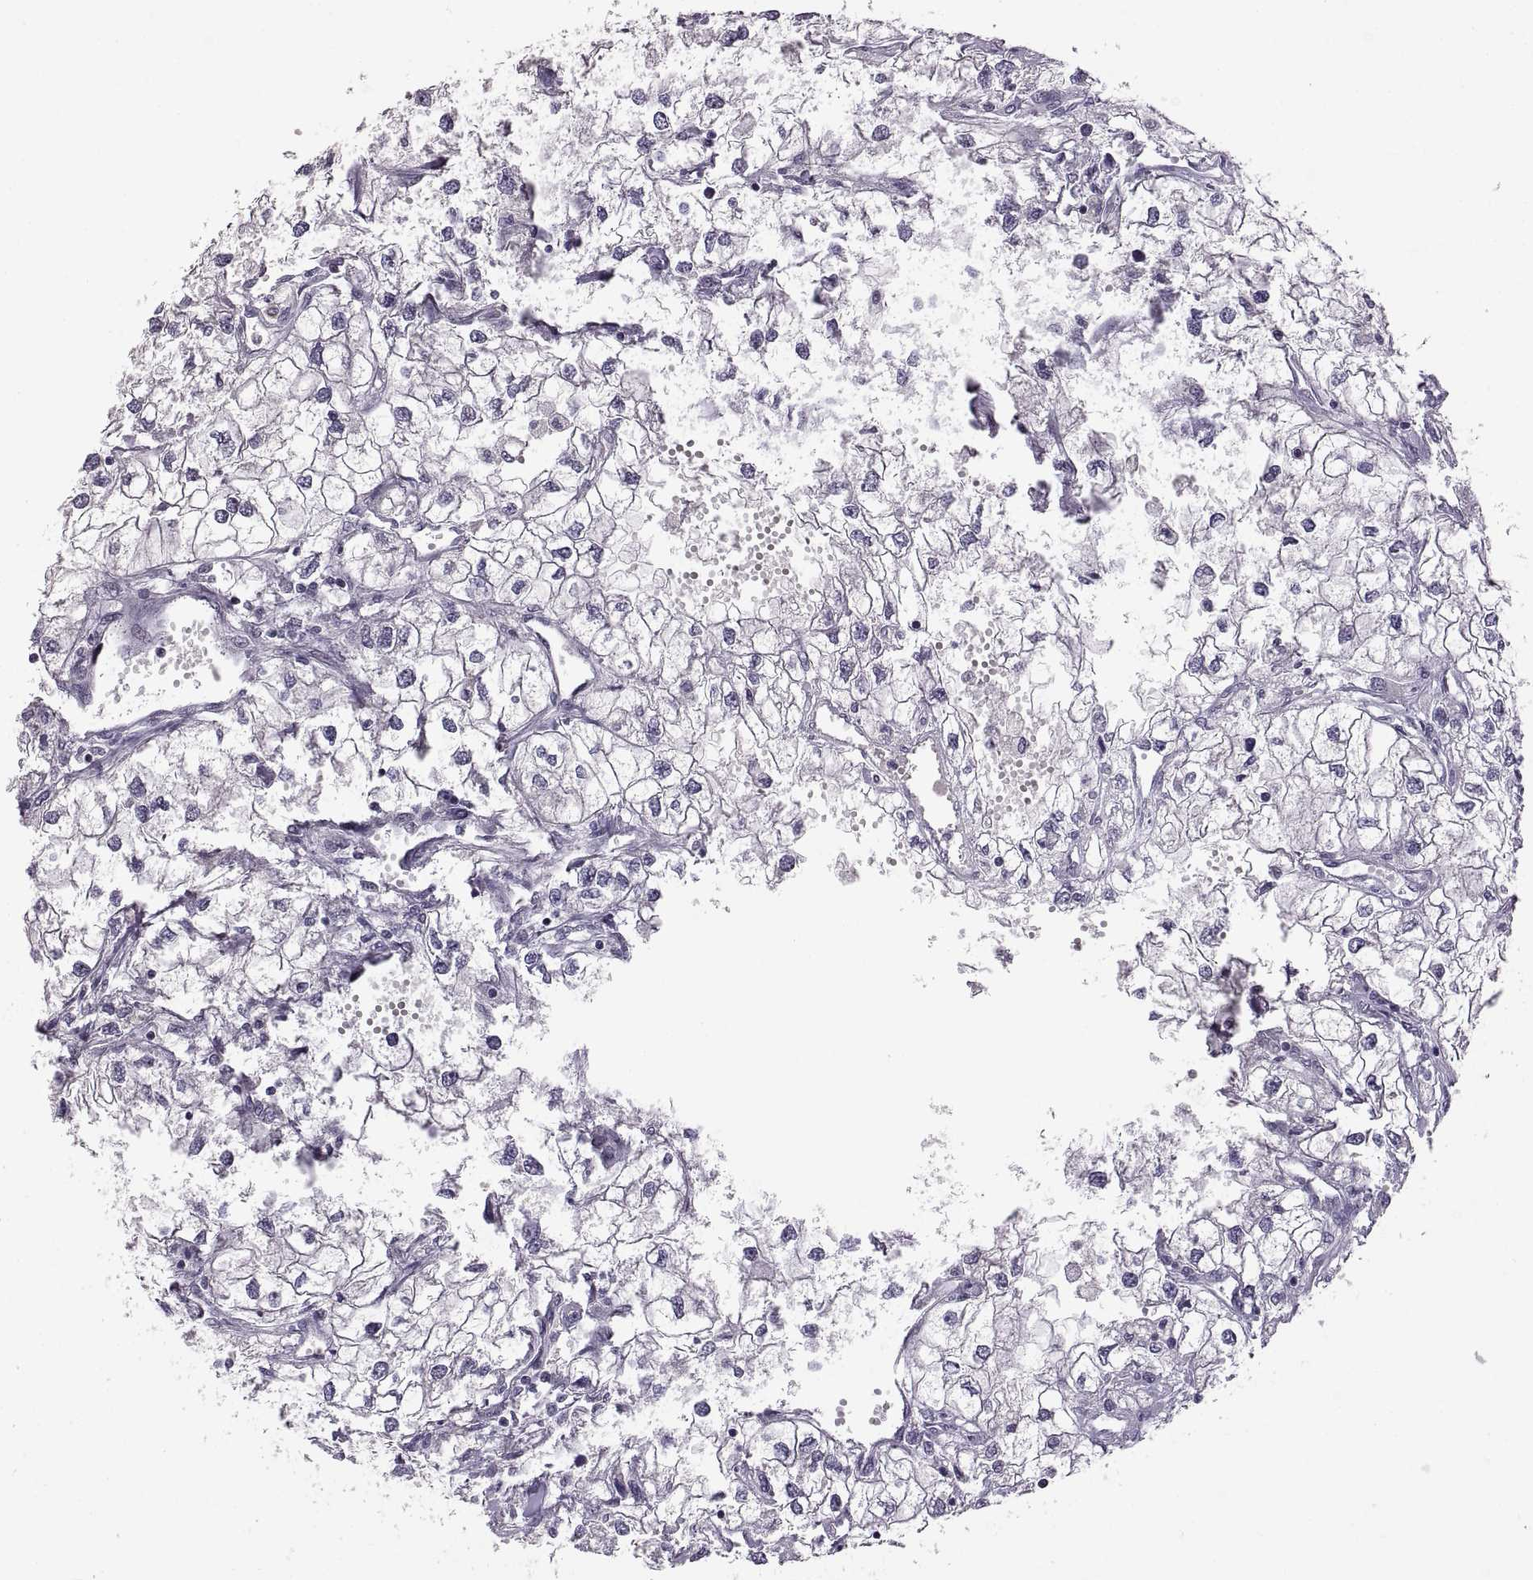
{"staining": {"intensity": "negative", "quantity": "none", "location": "none"}, "tissue": "renal cancer", "cell_type": "Tumor cells", "image_type": "cancer", "snomed": [{"axis": "morphology", "description": "Adenocarcinoma, NOS"}, {"axis": "topography", "description": "Kidney"}], "caption": "High power microscopy histopathology image of an IHC photomicrograph of renal cancer, revealing no significant staining in tumor cells.", "gene": "NEK2", "patient": {"sex": "male", "age": 59}}